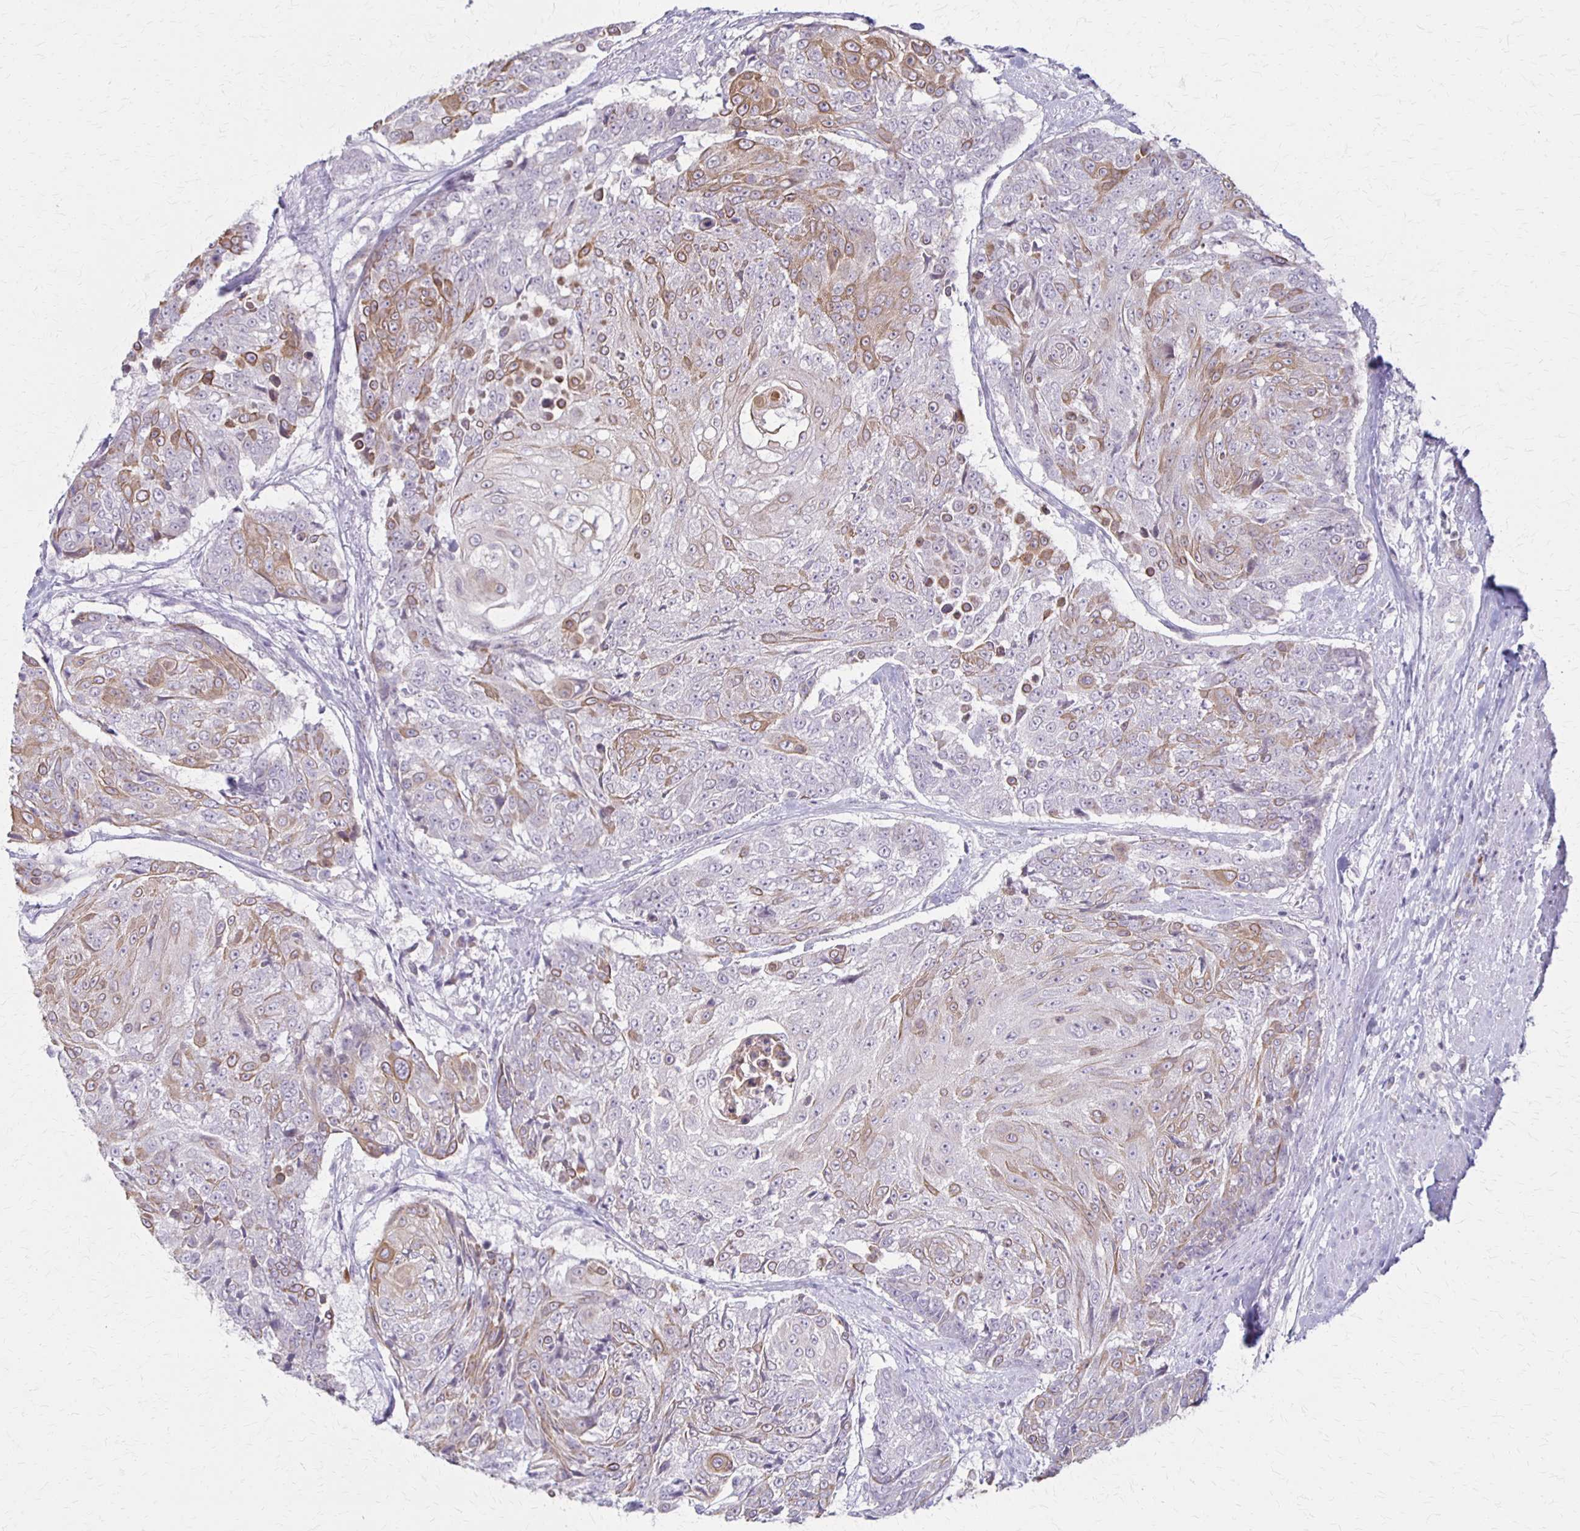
{"staining": {"intensity": "moderate", "quantity": "<25%", "location": "cytoplasmic/membranous"}, "tissue": "urothelial cancer", "cell_type": "Tumor cells", "image_type": "cancer", "snomed": [{"axis": "morphology", "description": "Urothelial carcinoma, High grade"}, {"axis": "topography", "description": "Urinary bladder"}], "caption": "DAB immunohistochemical staining of human high-grade urothelial carcinoma displays moderate cytoplasmic/membranous protein positivity in about <25% of tumor cells.", "gene": "SLC35E2B", "patient": {"sex": "female", "age": 63}}